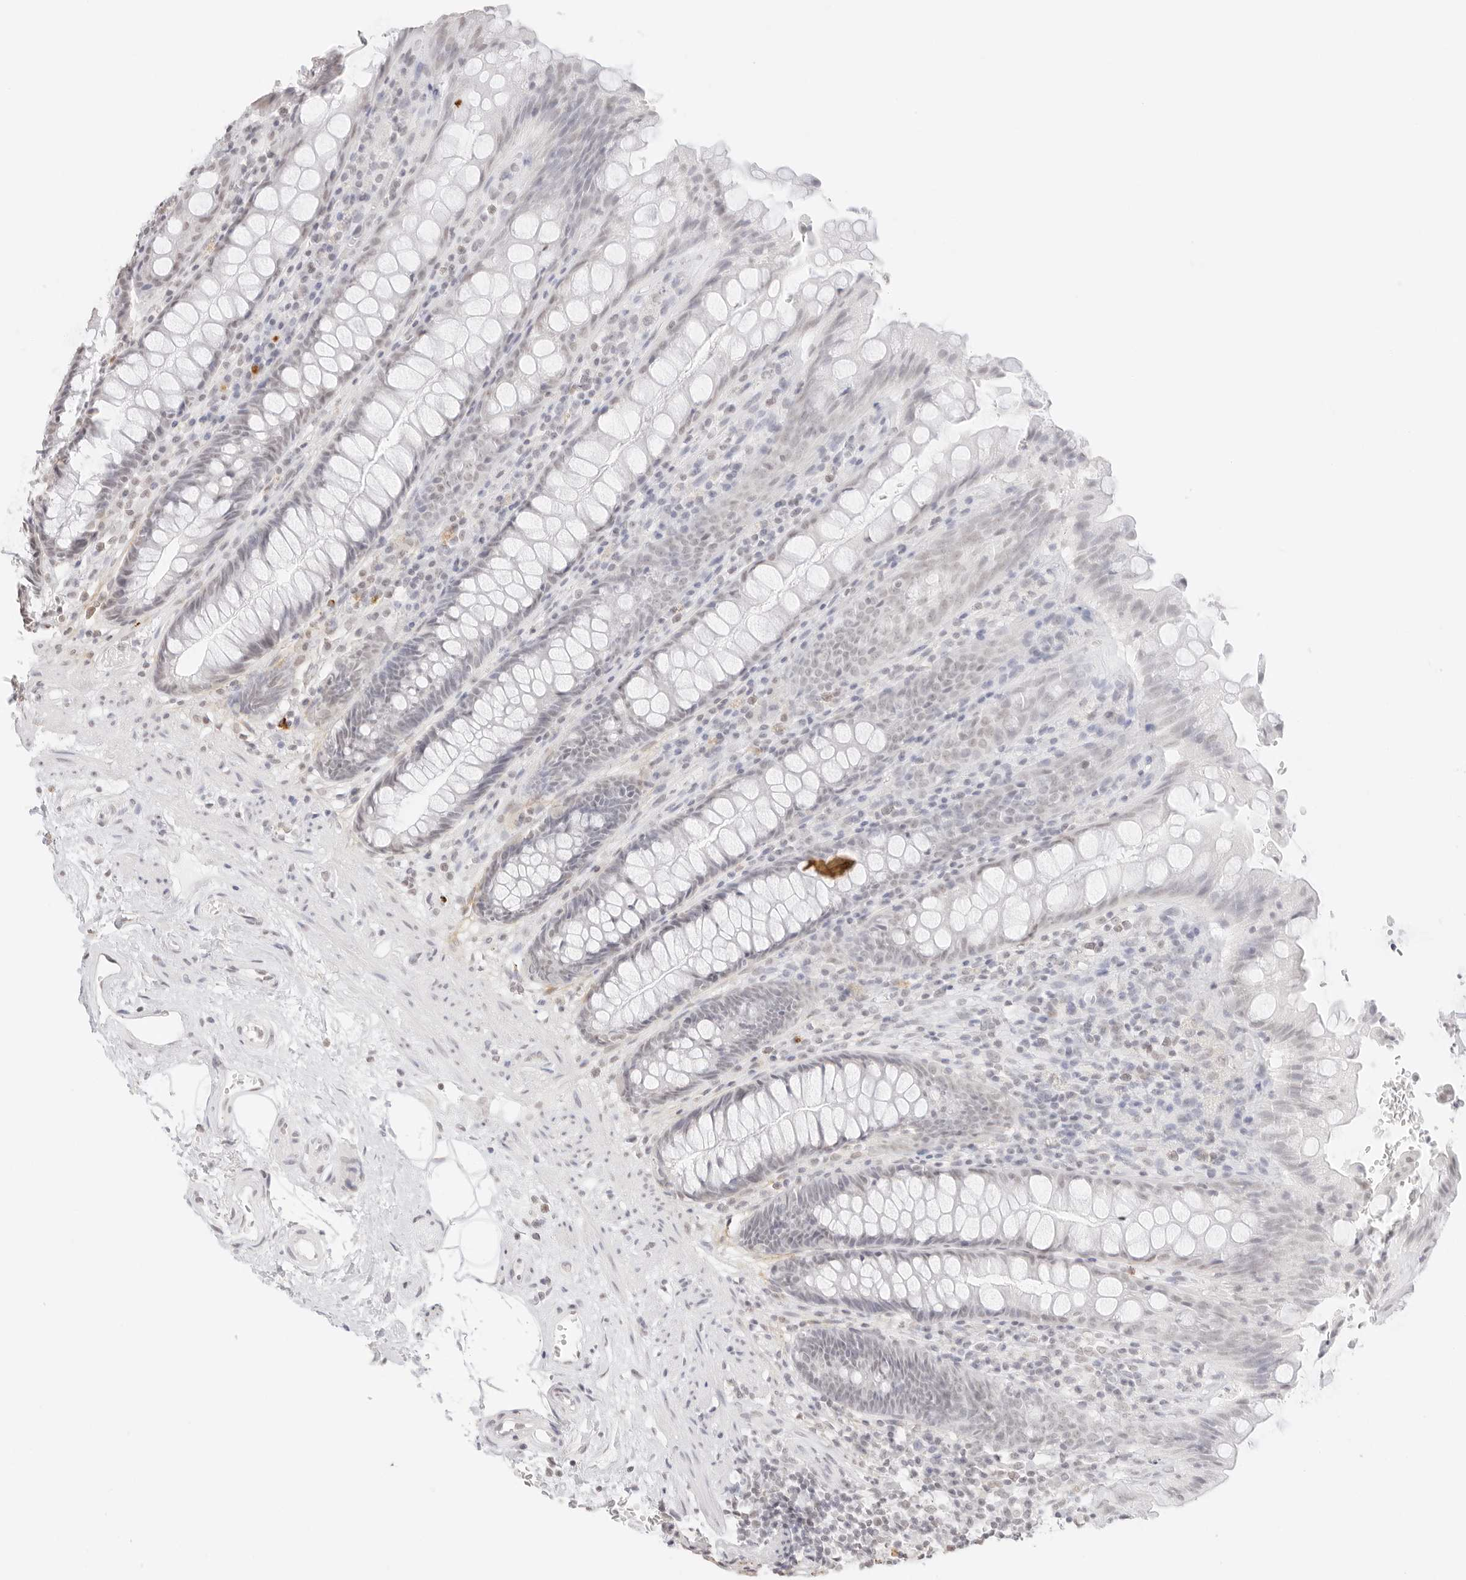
{"staining": {"intensity": "weak", "quantity": "25%-75%", "location": "nuclear"}, "tissue": "rectum", "cell_type": "Glandular cells", "image_type": "normal", "snomed": [{"axis": "morphology", "description": "Normal tissue, NOS"}, {"axis": "topography", "description": "Rectum"}], "caption": "DAB (3,3'-diaminobenzidine) immunohistochemical staining of unremarkable human rectum reveals weak nuclear protein staining in about 25%-75% of glandular cells. (DAB (3,3'-diaminobenzidine) IHC with brightfield microscopy, high magnification).", "gene": "FBLN5", "patient": {"sex": "male", "age": 64}}